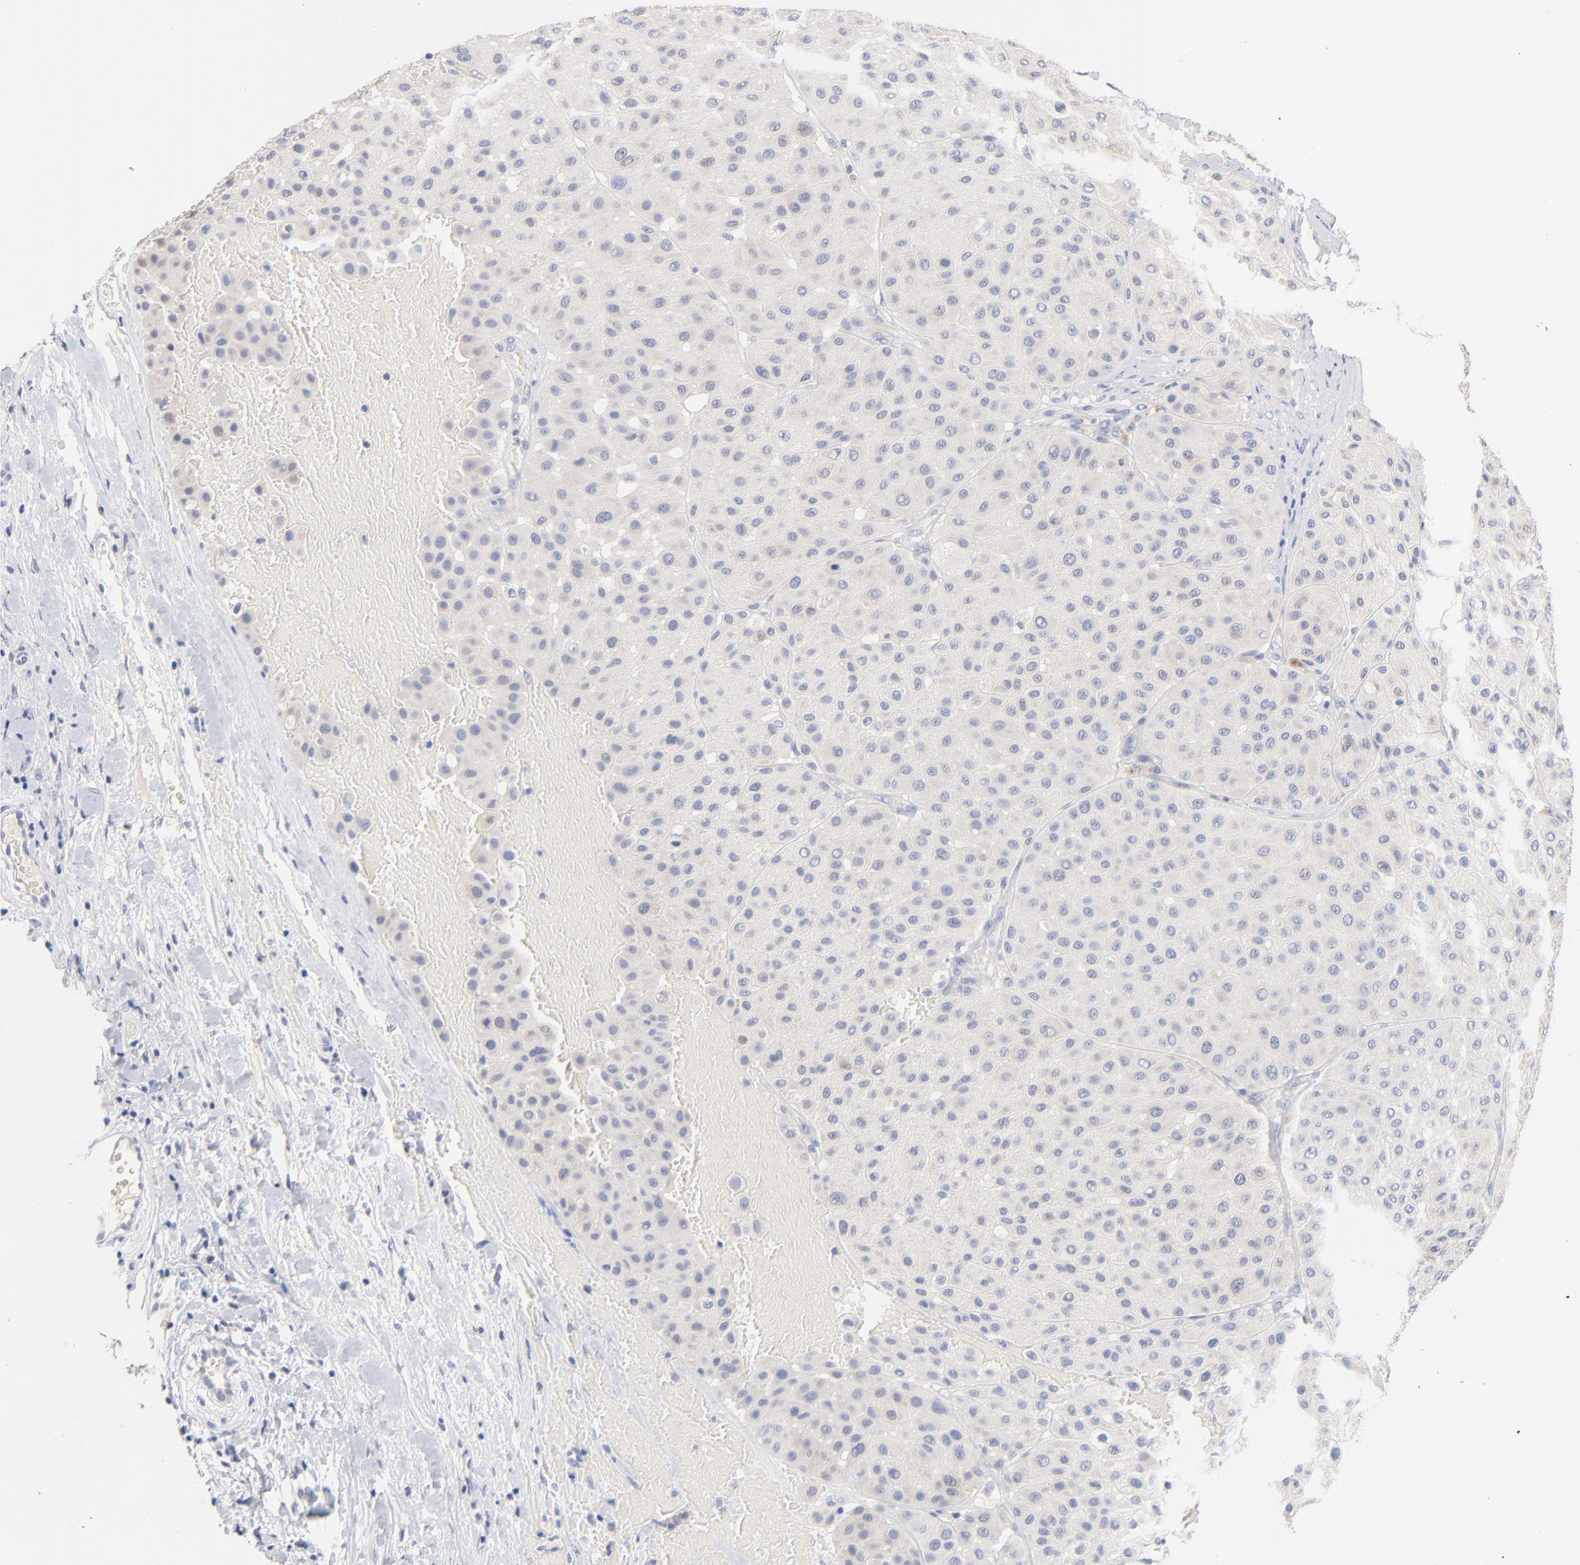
{"staining": {"intensity": "negative", "quantity": "none", "location": "none"}, "tissue": "melanoma", "cell_type": "Tumor cells", "image_type": "cancer", "snomed": [{"axis": "morphology", "description": "Normal tissue, NOS"}, {"axis": "morphology", "description": "Malignant melanoma, Metastatic site"}, {"axis": "topography", "description": "Skin"}], "caption": "DAB immunohistochemical staining of melanoma displays no significant staining in tumor cells.", "gene": "CPS1", "patient": {"sex": "male", "age": 41}}